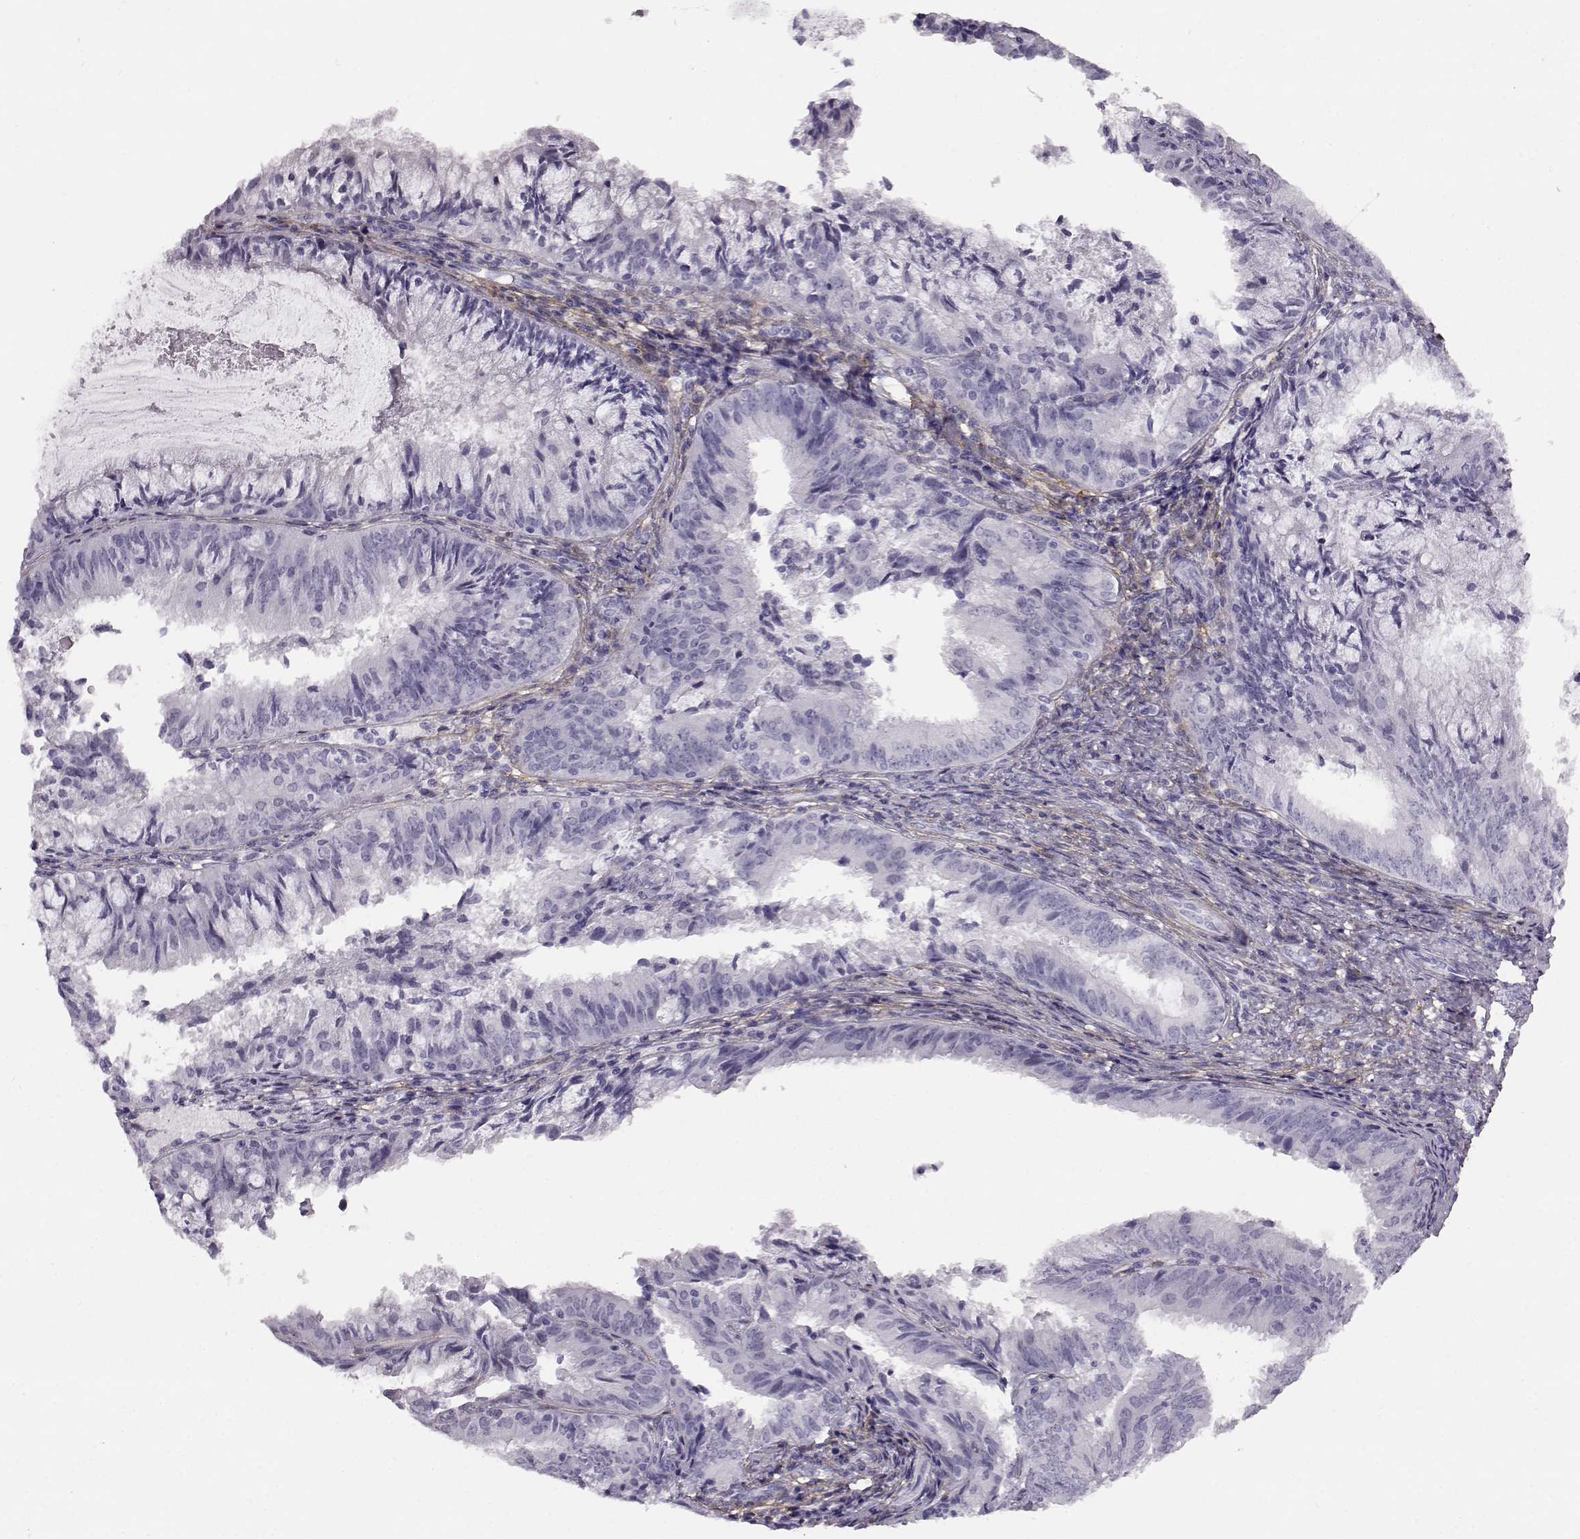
{"staining": {"intensity": "negative", "quantity": "none", "location": "none"}, "tissue": "endometrial cancer", "cell_type": "Tumor cells", "image_type": "cancer", "snomed": [{"axis": "morphology", "description": "Adenocarcinoma, NOS"}, {"axis": "topography", "description": "Endometrium"}], "caption": "Immunohistochemical staining of human adenocarcinoma (endometrial) exhibits no significant expression in tumor cells. The staining is performed using DAB (3,3'-diaminobenzidine) brown chromogen with nuclei counter-stained in using hematoxylin.", "gene": "TRIM69", "patient": {"sex": "female", "age": 57}}